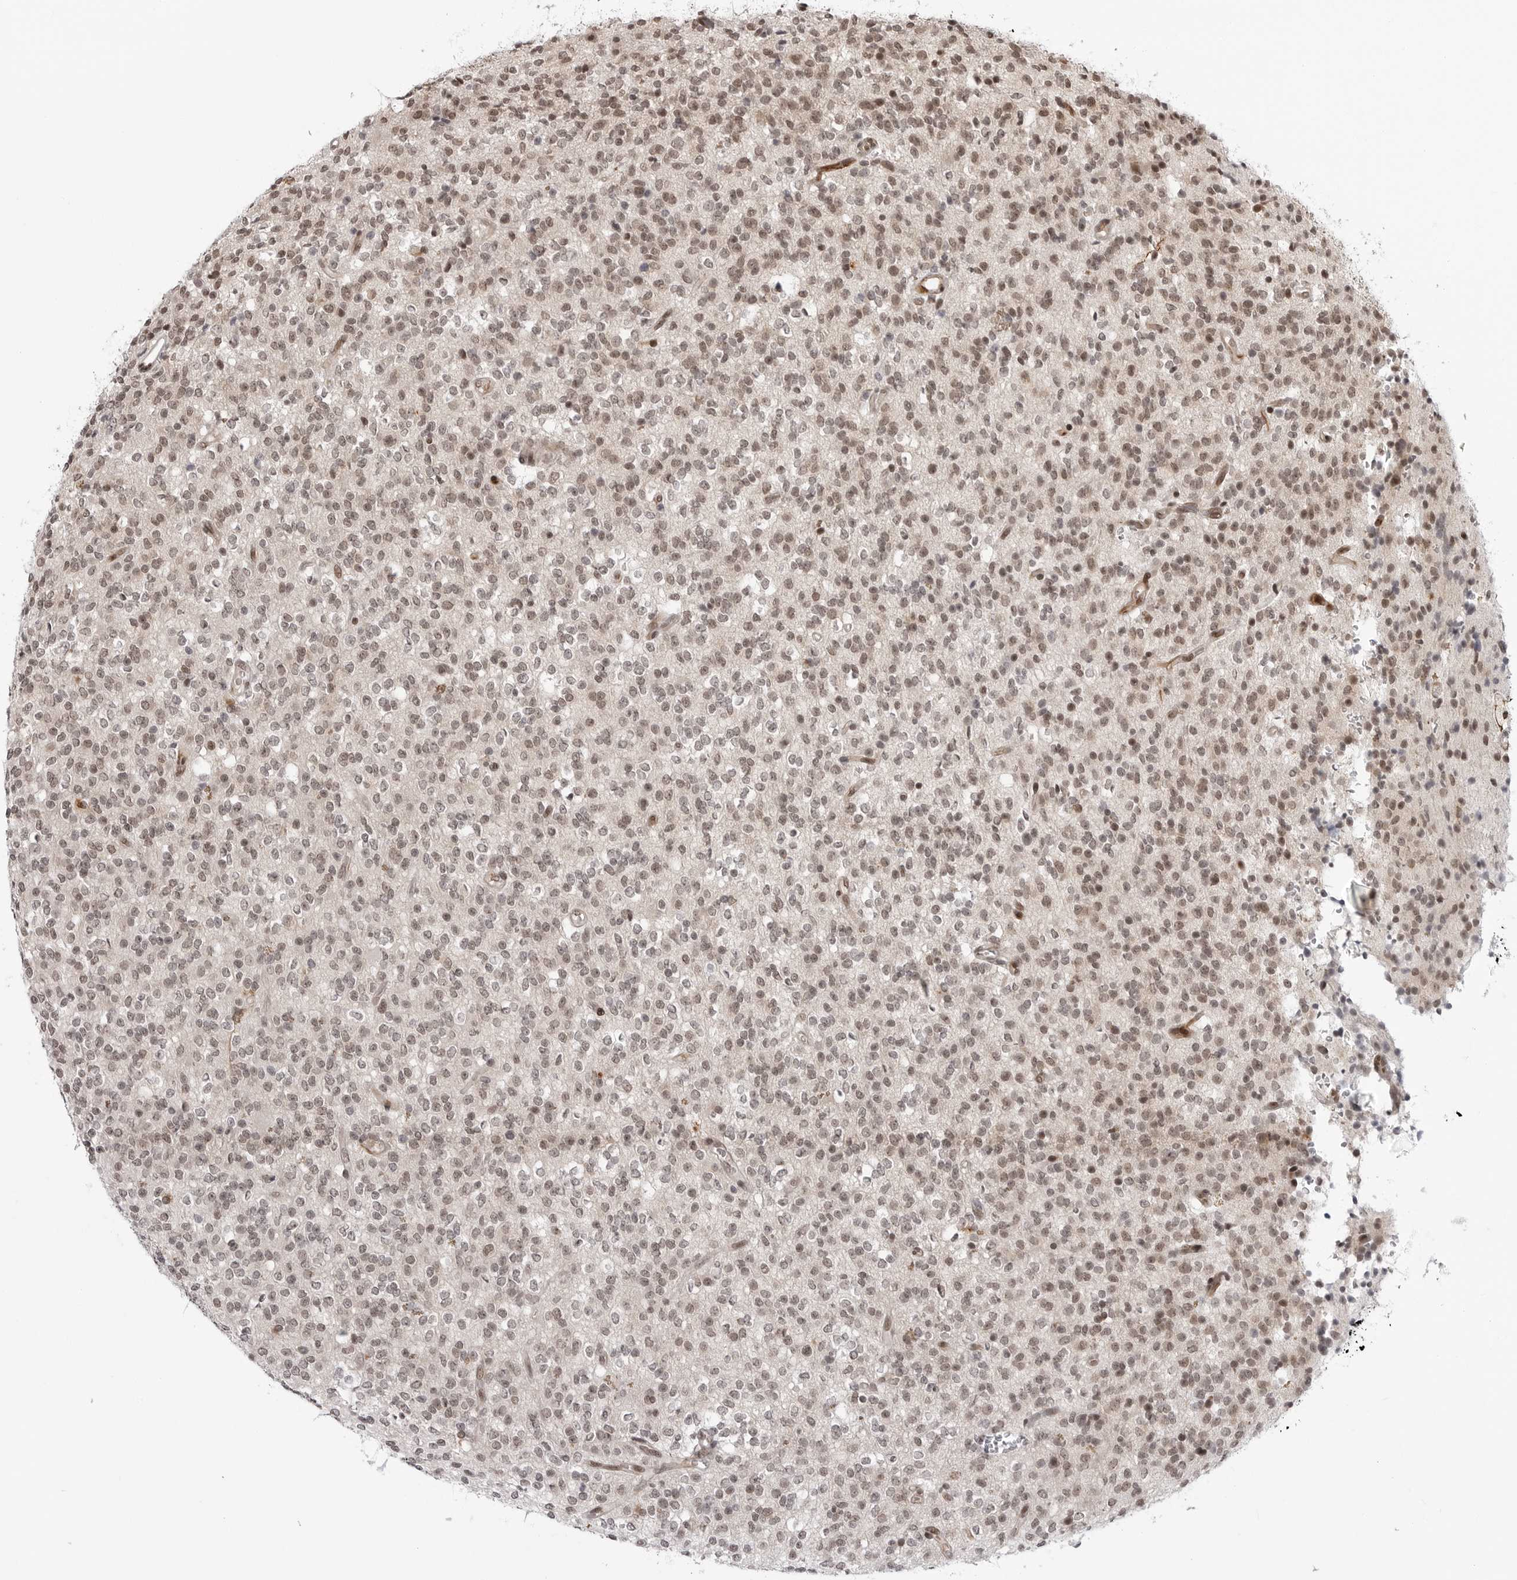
{"staining": {"intensity": "moderate", "quantity": ">75%", "location": "cytoplasmic/membranous,nuclear"}, "tissue": "glioma", "cell_type": "Tumor cells", "image_type": "cancer", "snomed": [{"axis": "morphology", "description": "Glioma, malignant, High grade"}, {"axis": "topography", "description": "Brain"}], "caption": "The histopathology image displays a brown stain indicating the presence of a protein in the cytoplasmic/membranous and nuclear of tumor cells in glioma.", "gene": "TRIM66", "patient": {"sex": "male", "age": 34}}